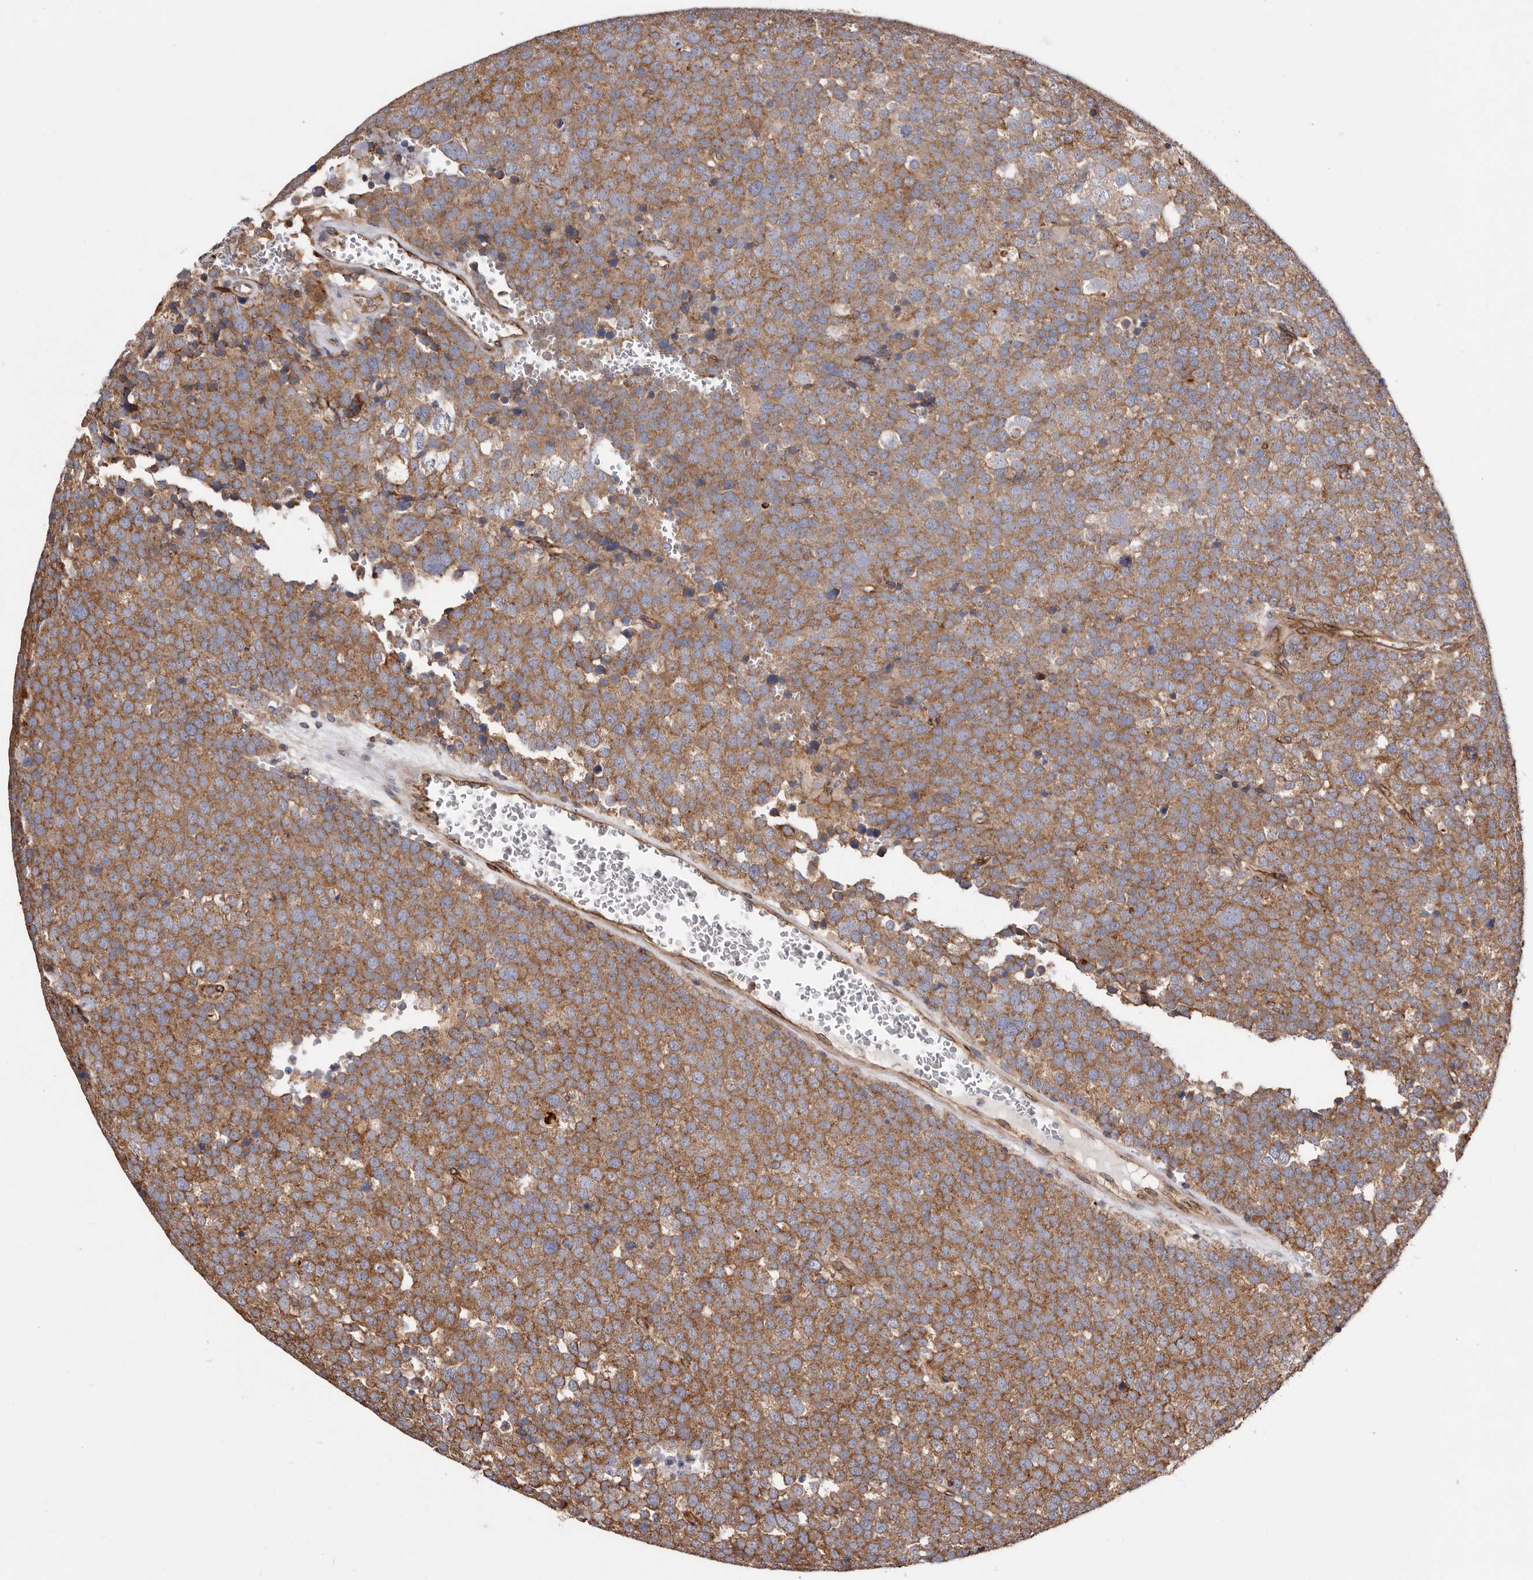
{"staining": {"intensity": "moderate", "quantity": ">75%", "location": "cytoplasmic/membranous"}, "tissue": "testis cancer", "cell_type": "Tumor cells", "image_type": "cancer", "snomed": [{"axis": "morphology", "description": "Seminoma, NOS"}, {"axis": "topography", "description": "Testis"}], "caption": "Protein staining of testis cancer (seminoma) tissue shows moderate cytoplasmic/membranous positivity in approximately >75% of tumor cells. (IHC, brightfield microscopy, high magnification).", "gene": "COQ8B", "patient": {"sex": "male", "age": 71}}